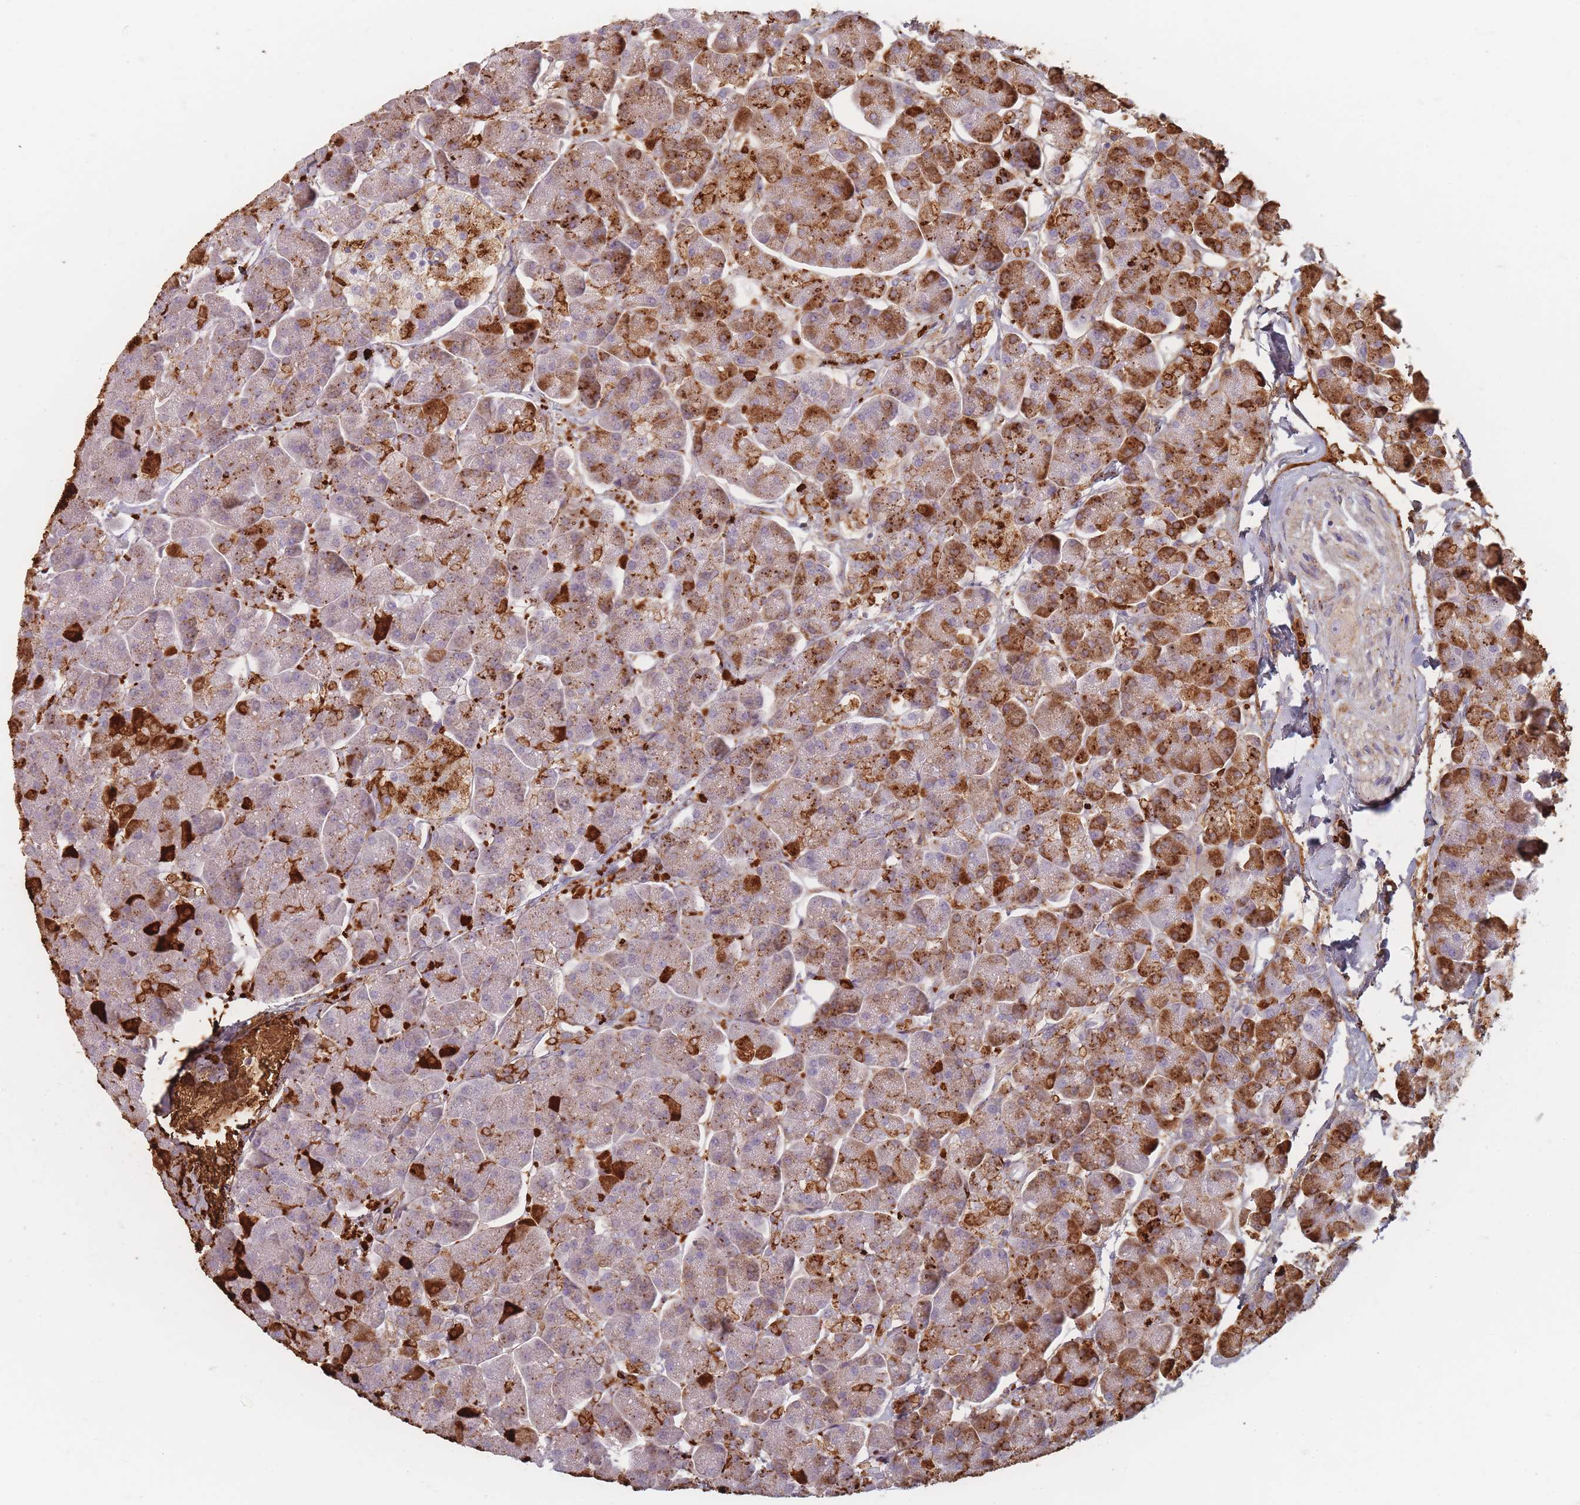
{"staining": {"intensity": "strong", "quantity": "25%-75%", "location": "cytoplasmic/membranous"}, "tissue": "pancreas", "cell_type": "Exocrine glandular cells", "image_type": "normal", "snomed": [{"axis": "morphology", "description": "Normal tissue, NOS"}, {"axis": "topography", "description": "Pancreas"}, {"axis": "topography", "description": "Peripheral nerve tissue"}], "caption": "Protein expression analysis of unremarkable human pancreas reveals strong cytoplasmic/membranous staining in approximately 25%-75% of exocrine glandular cells.", "gene": "SLC2A6", "patient": {"sex": "male", "age": 54}}